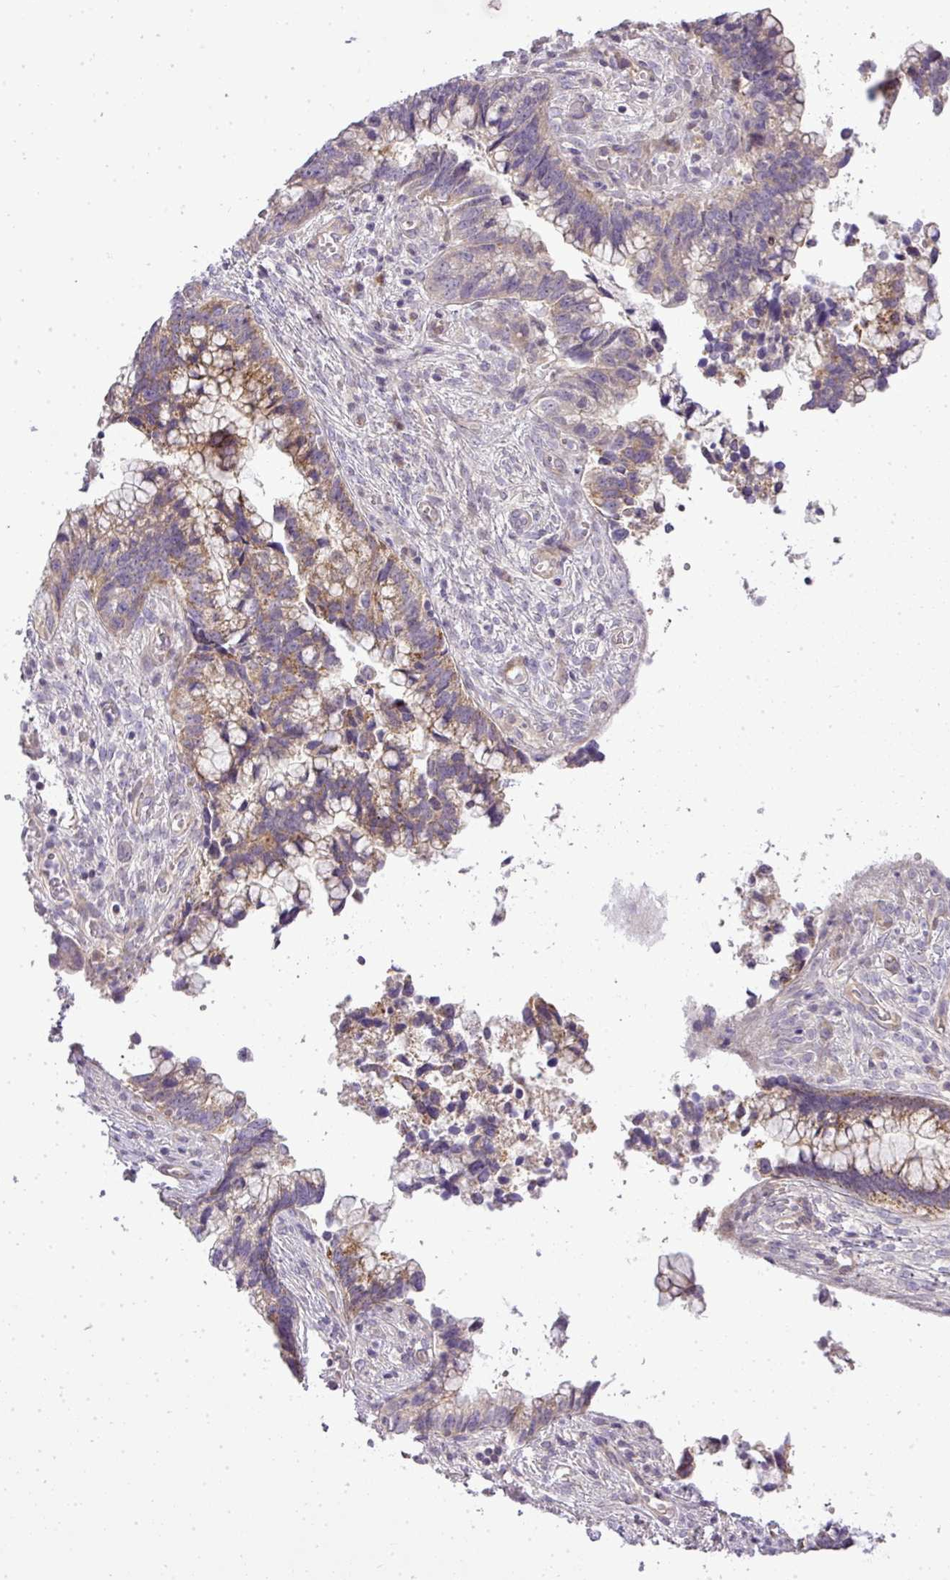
{"staining": {"intensity": "moderate", "quantity": "25%-75%", "location": "cytoplasmic/membranous"}, "tissue": "cervical cancer", "cell_type": "Tumor cells", "image_type": "cancer", "snomed": [{"axis": "morphology", "description": "Adenocarcinoma, NOS"}, {"axis": "topography", "description": "Cervix"}], "caption": "This is a micrograph of immunohistochemistry (IHC) staining of adenocarcinoma (cervical), which shows moderate expression in the cytoplasmic/membranous of tumor cells.", "gene": "ZDHHC1", "patient": {"sex": "female", "age": 44}}